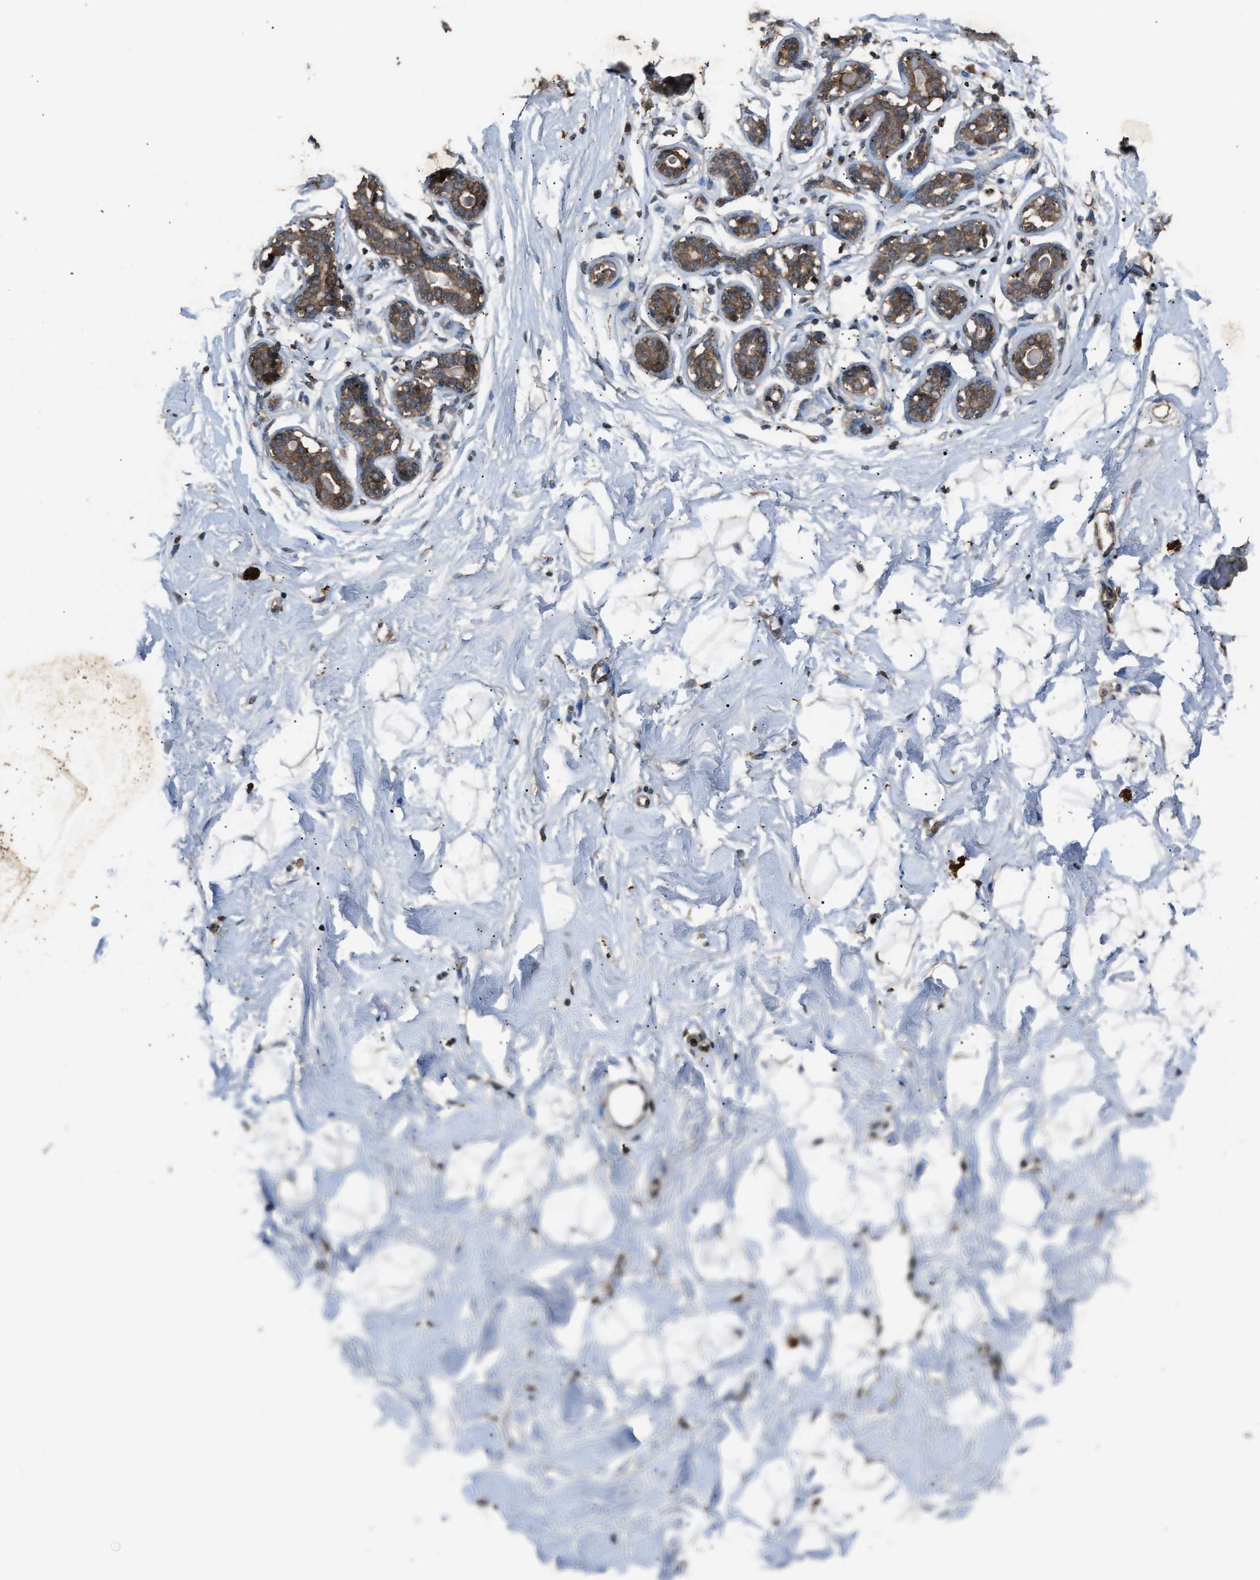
{"staining": {"intensity": "weak", "quantity": "25%-75%", "location": "cytoplasmic/membranous"}, "tissue": "breast", "cell_type": "Adipocytes", "image_type": "normal", "snomed": [{"axis": "morphology", "description": "Normal tissue, NOS"}, {"axis": "topography", "description": "Breast"}], "caption": "Immunohistochemistry of benign breast demonstrates low levels of weak cytoplasmic/membranous positivity in about 25%-75% of adipocytes.", "gene": "PSMD1", "patient": {"sex": "female", "age": 23}}